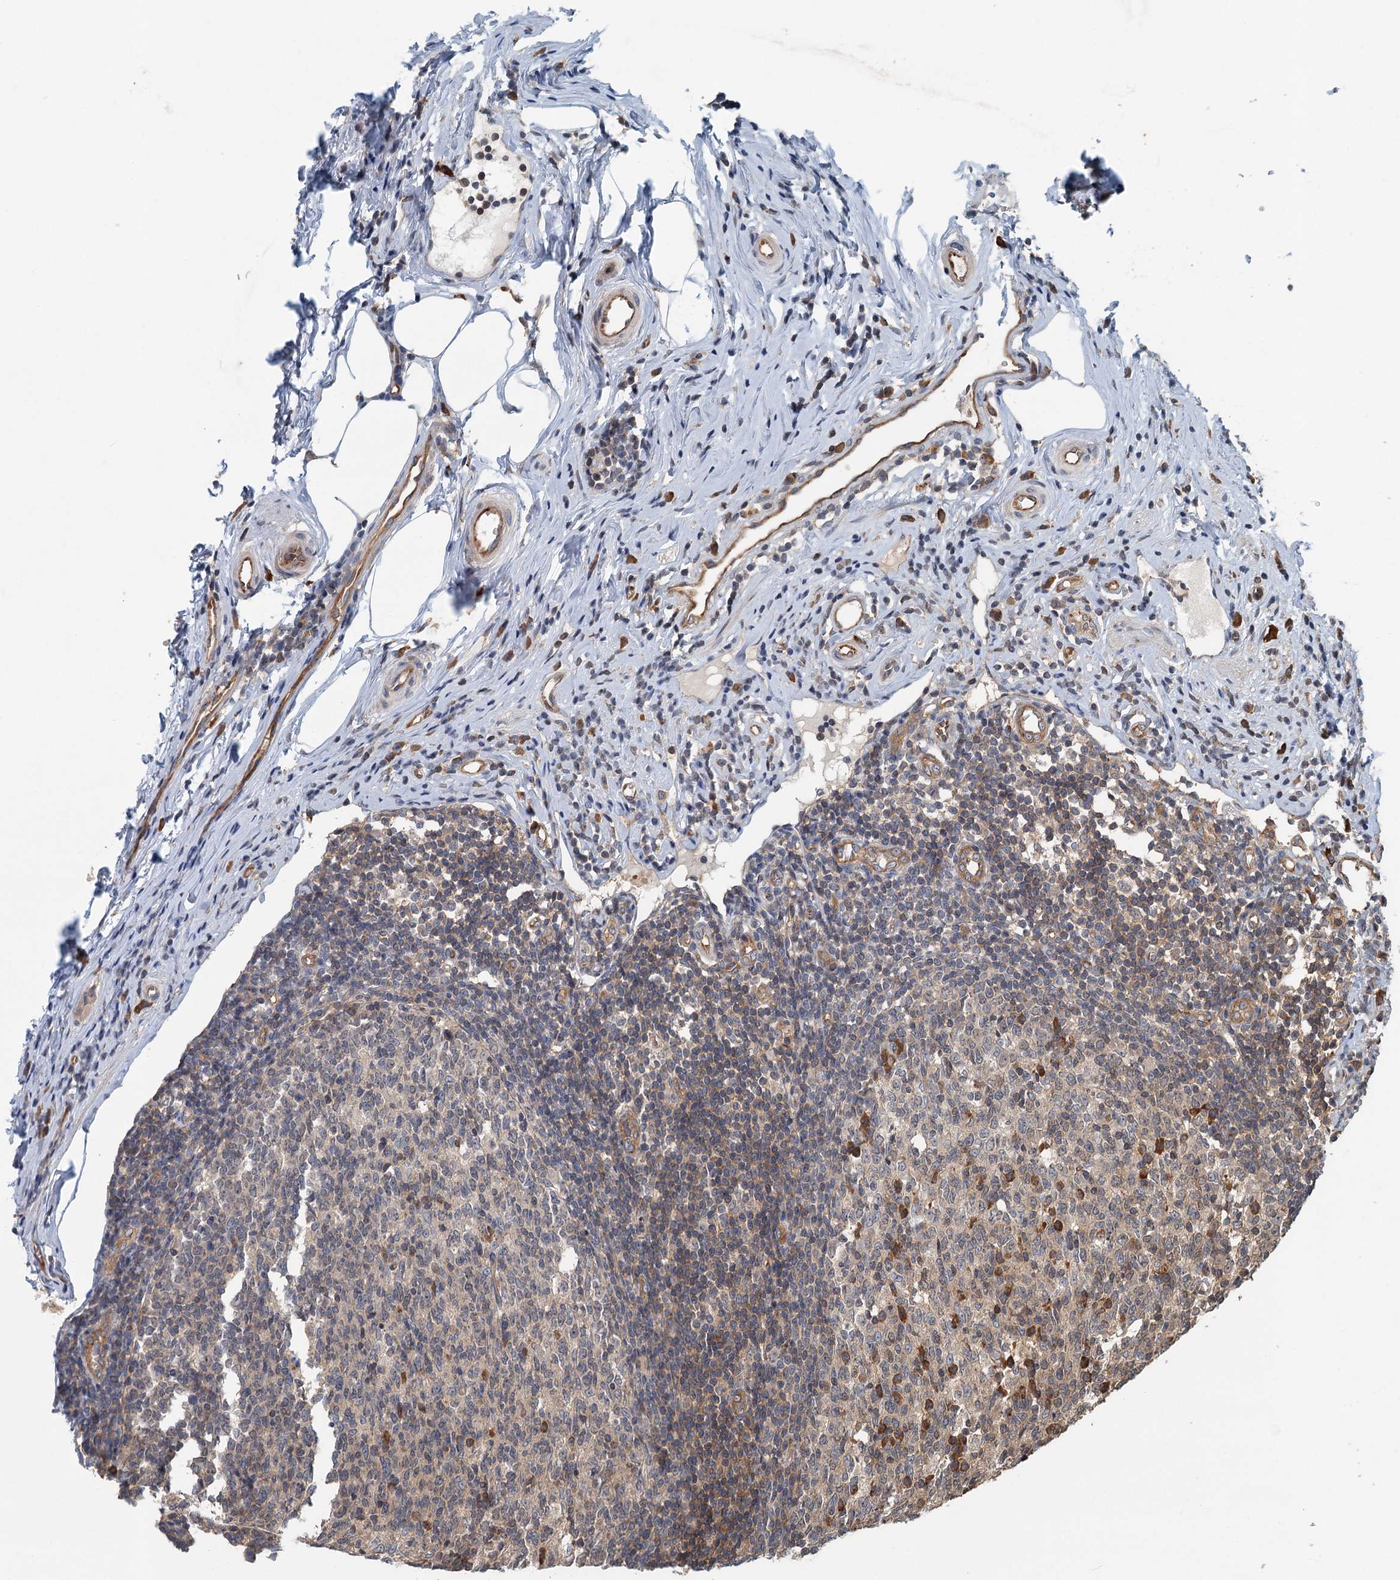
{"staining": {"intensity": "moderate", "quantity": ">75%", "location": "cytoplasmic/membranous"}, "tissue": "appendix", "cell_type": "Glandular cells", "image_type": "normal", "snomed": [{"axis": "morphology", "description": "Normal tissue, NOS"}, {"axis": "topography", "description": "Appendix"}], "caption": "A photomicrograph of appendix stained for a protein displays moderate cytoplasmic/membranous brown staining in glandular cells.", "gene": "ZNF527", "patient": {"sex": "female", "age": 54}}